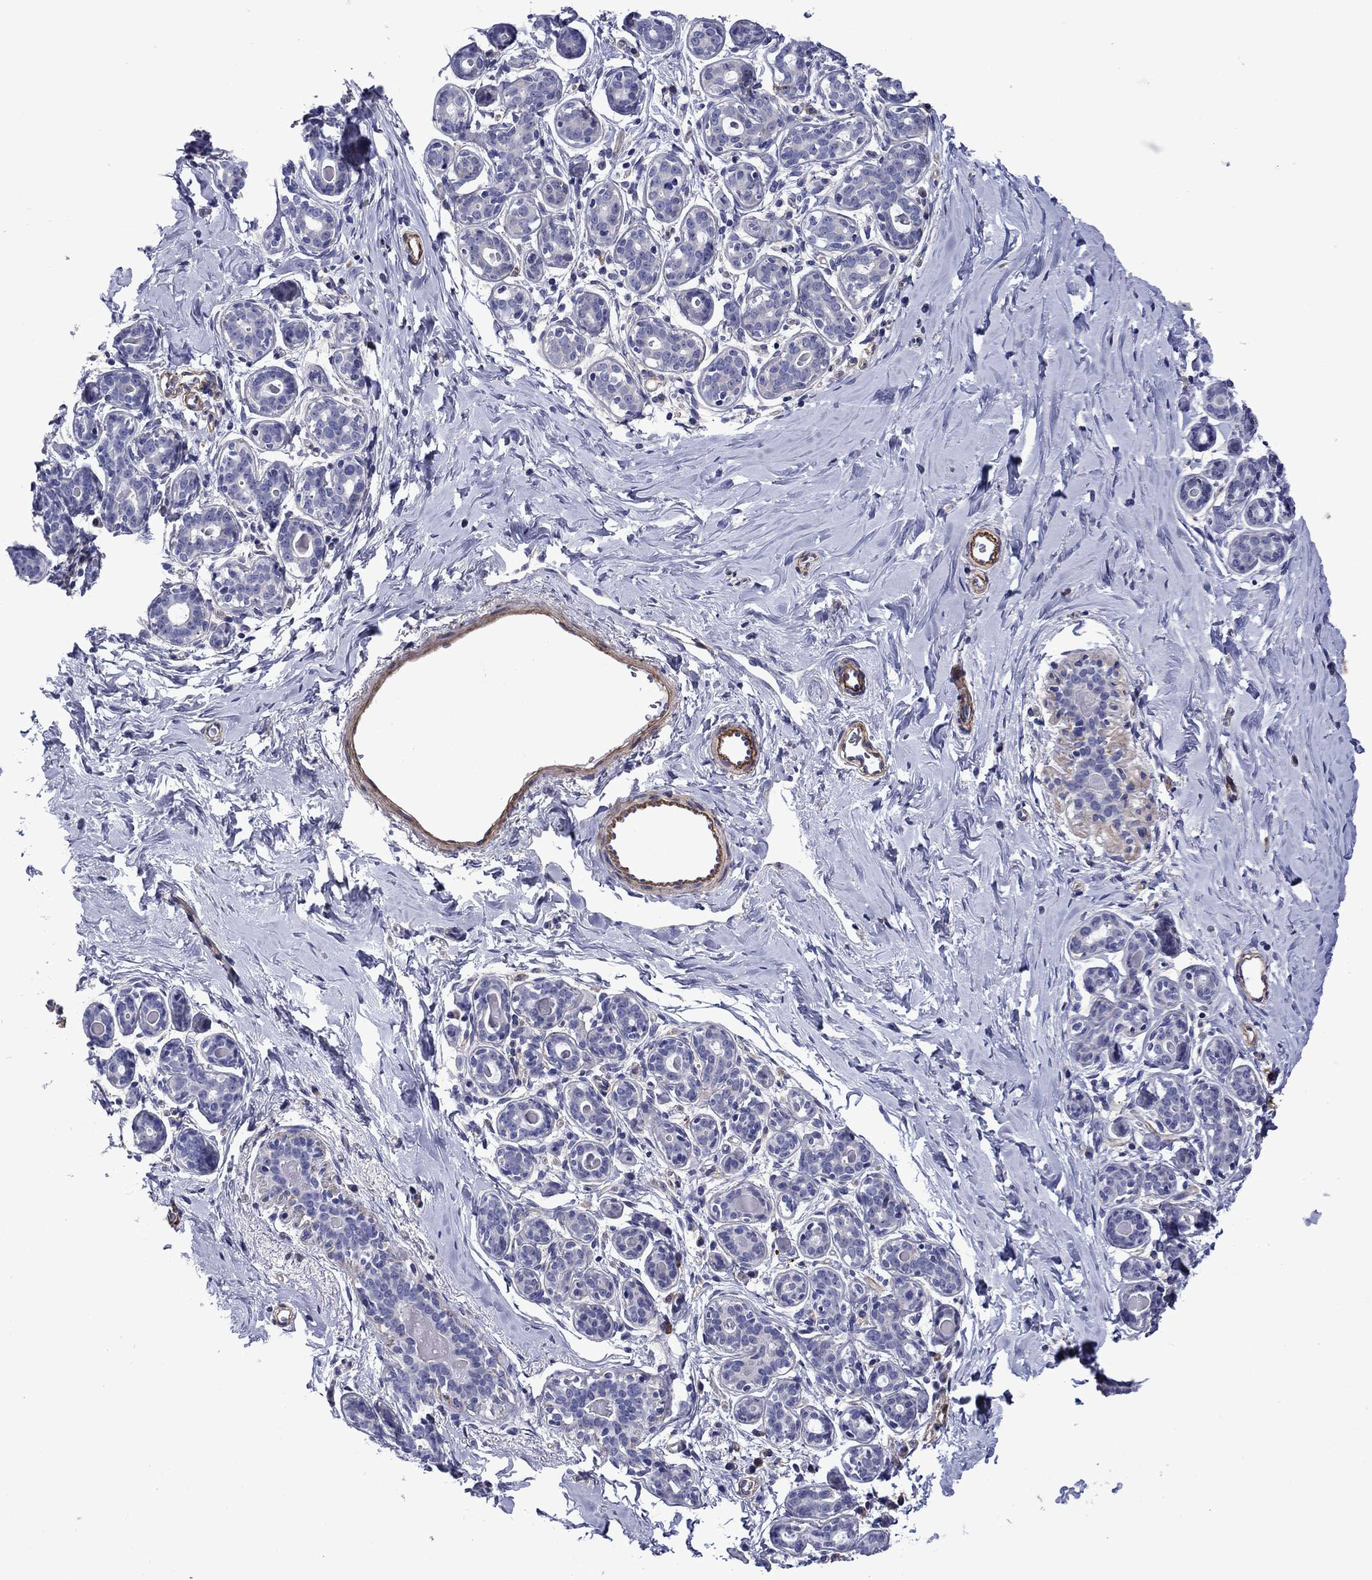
{"staining": {"intensity": "negative", "quantity": "none", "location": "none"}, "tissue": "breast", "cell_type": "Adipocytes", "image_type": "normal", "snomed": [{"axis": "morphology", "description": "Normal tissue, NOS"}, {"axis": "topography", "description": "Skin"}, {"axis": "topography", "description": "Breast"}], "caption": "DAB immunohistochemical staining of unremarkable human breast reveals no significant staining in adipocytes. Nuclei are stained in blue.", "gene": "HSPG2", "patient": {"sex": "female", "age": 43}}